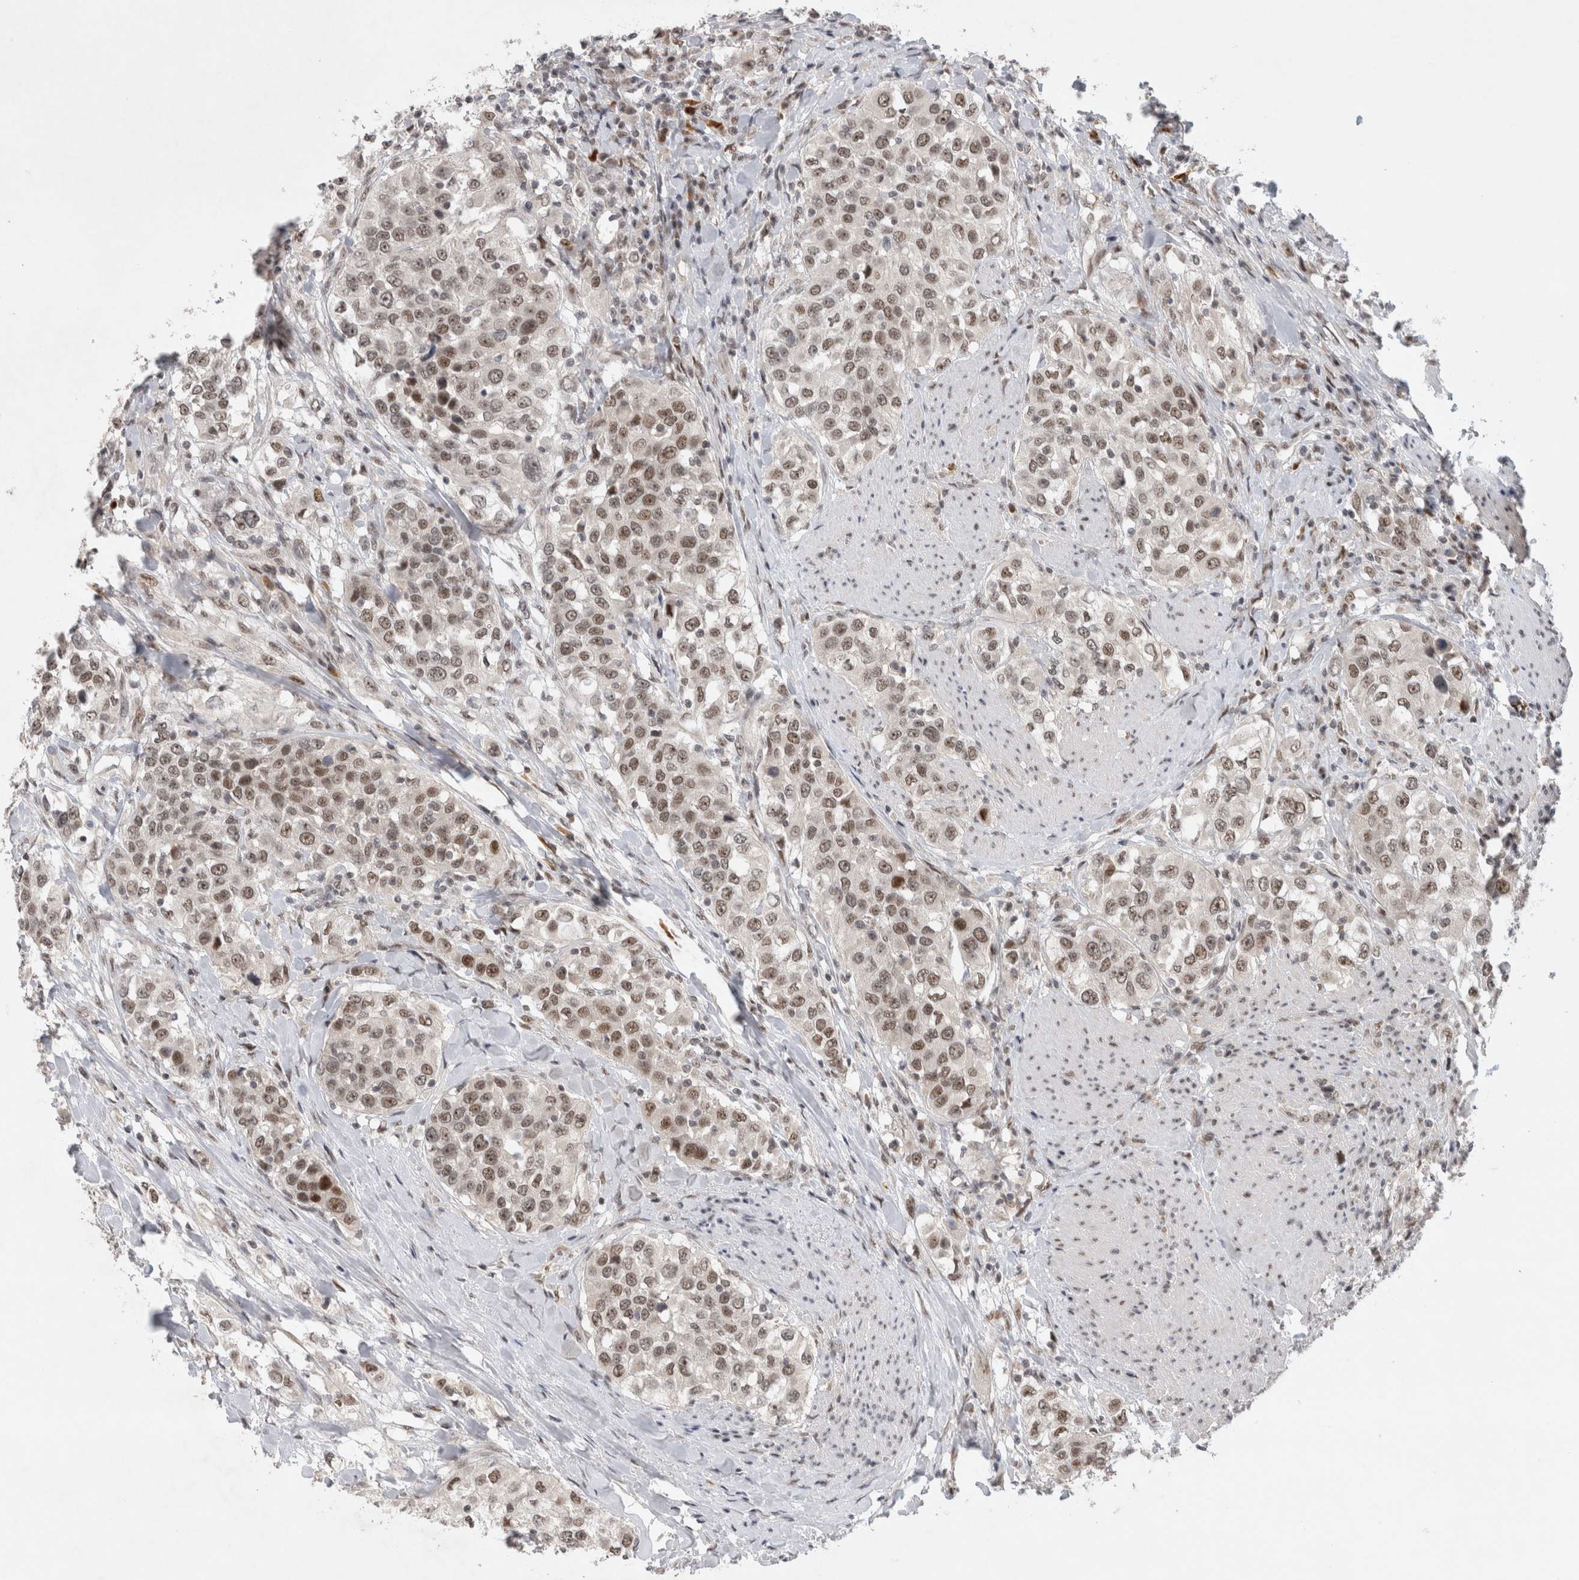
{"staining": {"intensity": "weak", "quantity": ">75%", "location": "nuclear"}, "tissue": "urothelial cancer", "cell_type": "Tumor cells", "image_type": "cancer", "snomed": [{"axis": "morphology", "description": "Urothelial carcinoma, High grade"}, {"axis": "topography", "description": "Urinary bladder"}], "caption": "High-grade urothelial carcinoma stained with a brown dye displays weak nuclear positive expression in about >75% of tumor cells.", "gene": "HESX1", "patient": {"sex": "female", "age": 80}}